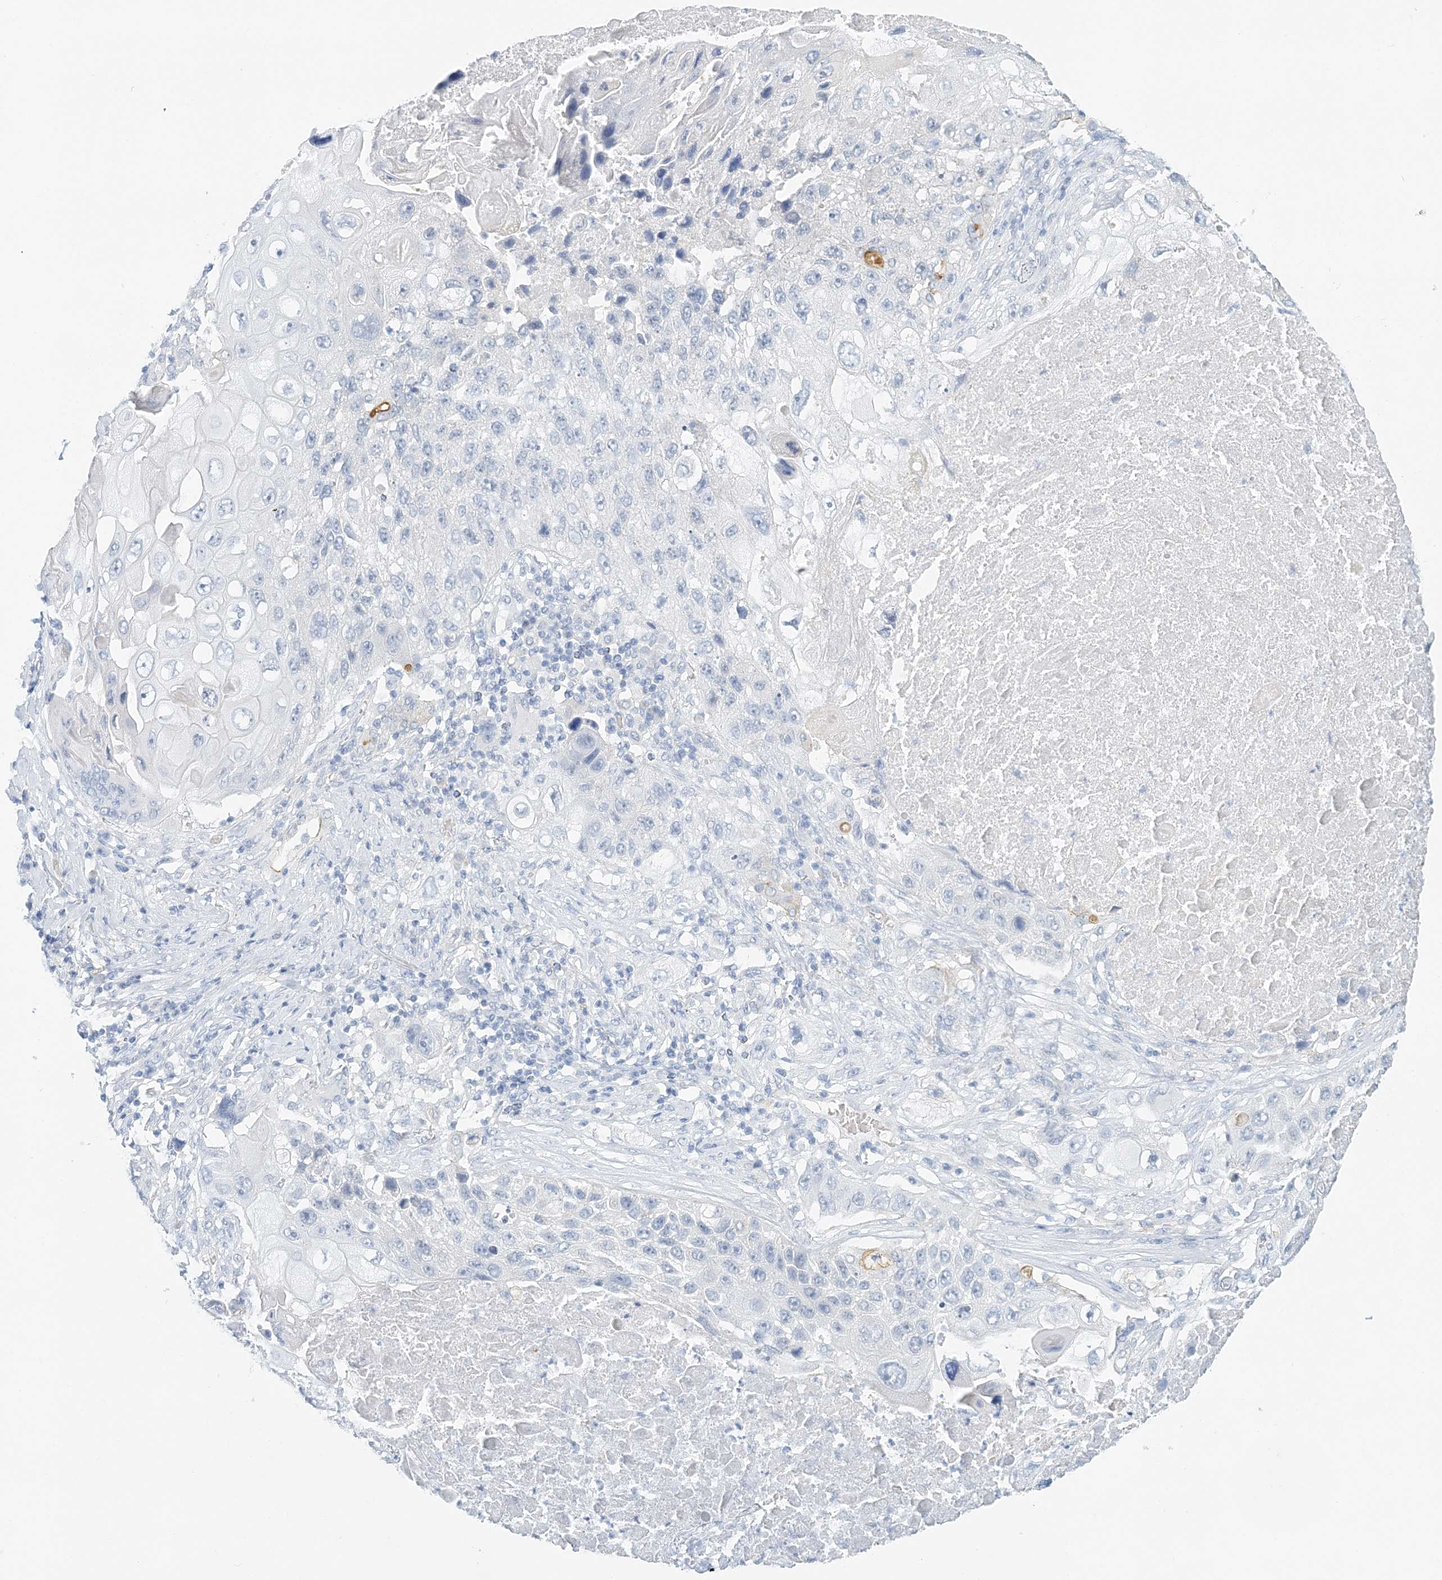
{"staining": {"intensity": "negative", "quantity": "none", "location": "none"}, "tissue": "lung cancer", "cell_type": "Tumor cells", "image_type": "cancer", "snomed": [{"axis": "morphology", "description": "Squamous cell carcinoma, NOS"}, {"axis": "topography", "description": "Lung"}], "caption": "Human lung cancer (squamous cell carcinoma) stained for a protein using immunohistochemistry shows no positivity in tumor cells.", "gene": "VILL", "patient": {"sex": "male", "age": 61}}